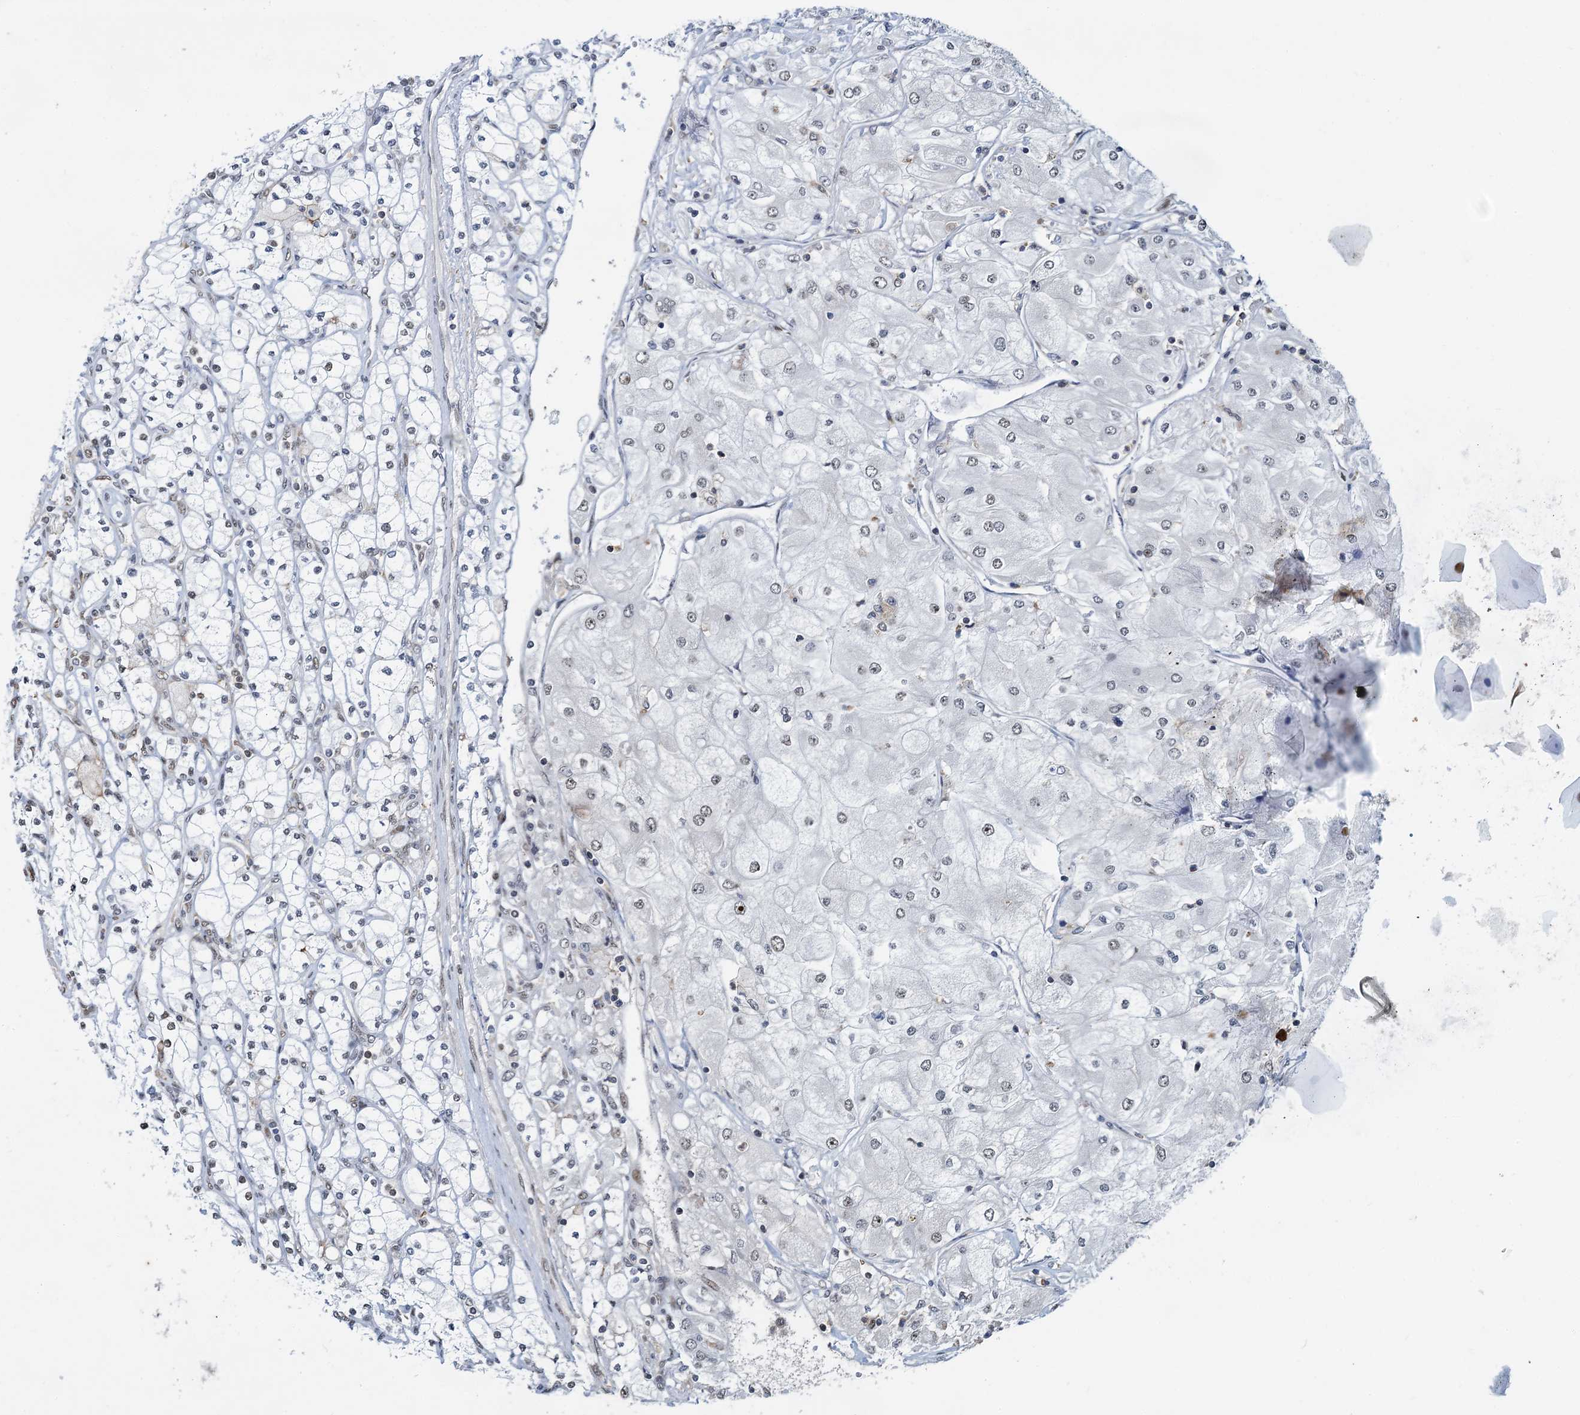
{"staining": {"intensity": "weak", "quantity": "<25%", "location": "nuclear"}, "tissue": "renal cancer", "cell_type": "Tumor cells", "image_type": "cancer", "snomed": [{"axis": "morphology", "description": "Adenocarcinoma, NOS"}, {"axis": "topography", "description": "Kidney"}], "caption": "This is an immunohistochemistry image of human renal adenocarcinoma. There is no expression in tumor cells.", "gene": "RBM26", "patient": {"sex": "male", "age": 80}}